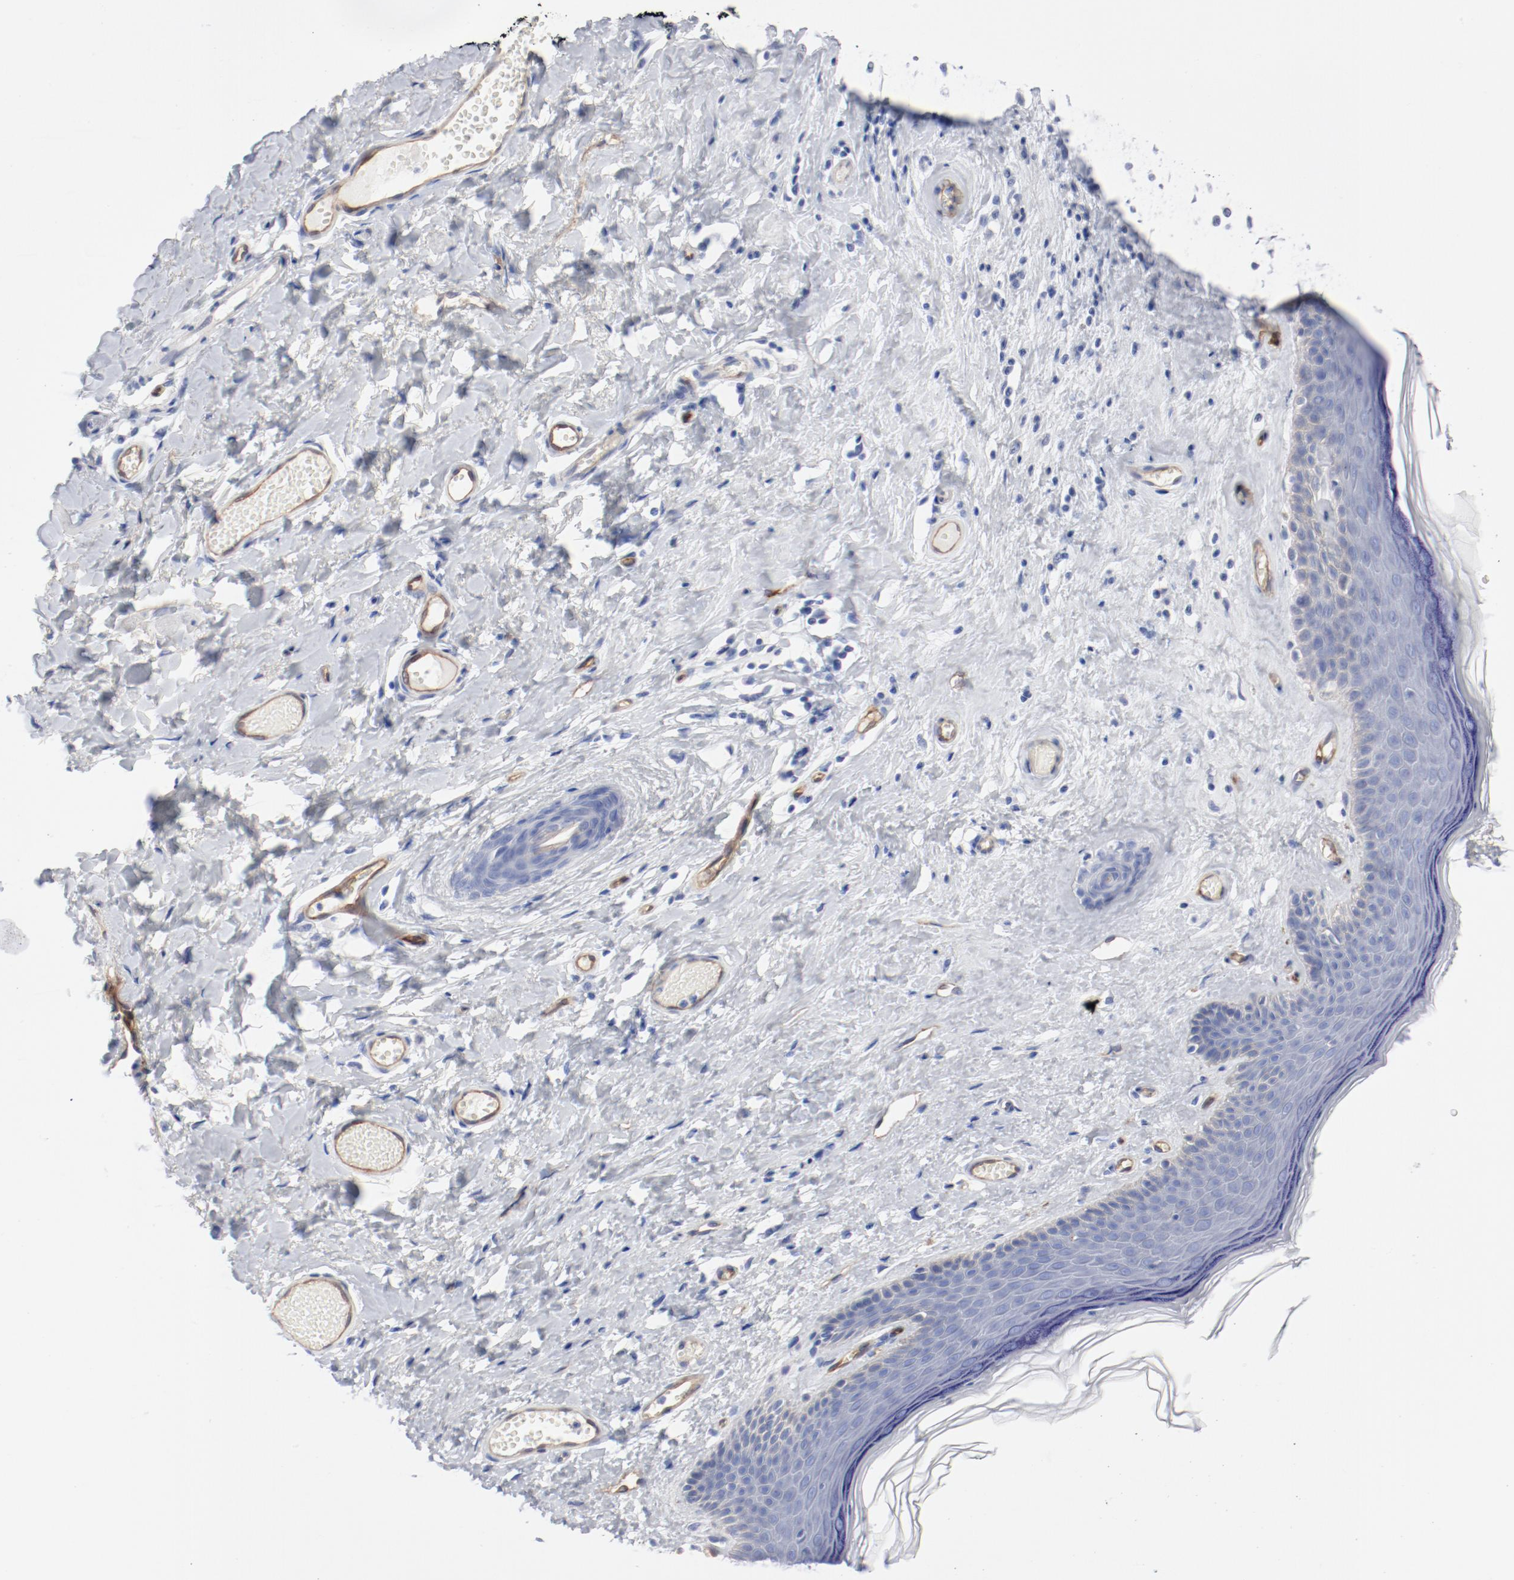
{"staining": {"intensity": "weak", "quantity": "<25%", "location": "cytoplasmic/membranous"}, "tissue": "skin", "cell_type": "Epidermal cells", "image_type": "normal", "snomed": [{"axis": "morphology", "description": "Normal tissue, NOS"}, {"axis": "morphology", "description": "Inflammation, NOS"}, {"axis": "topography", "description": "Vulva"}], "caption": "Epidermal cells show no significant protein expression in unremarkable skin. (Immunohistochemistry, brightfield microscopy, high magnification).", "gene": "SHANK3", "patient": {"sex": "female", "age": 84}}